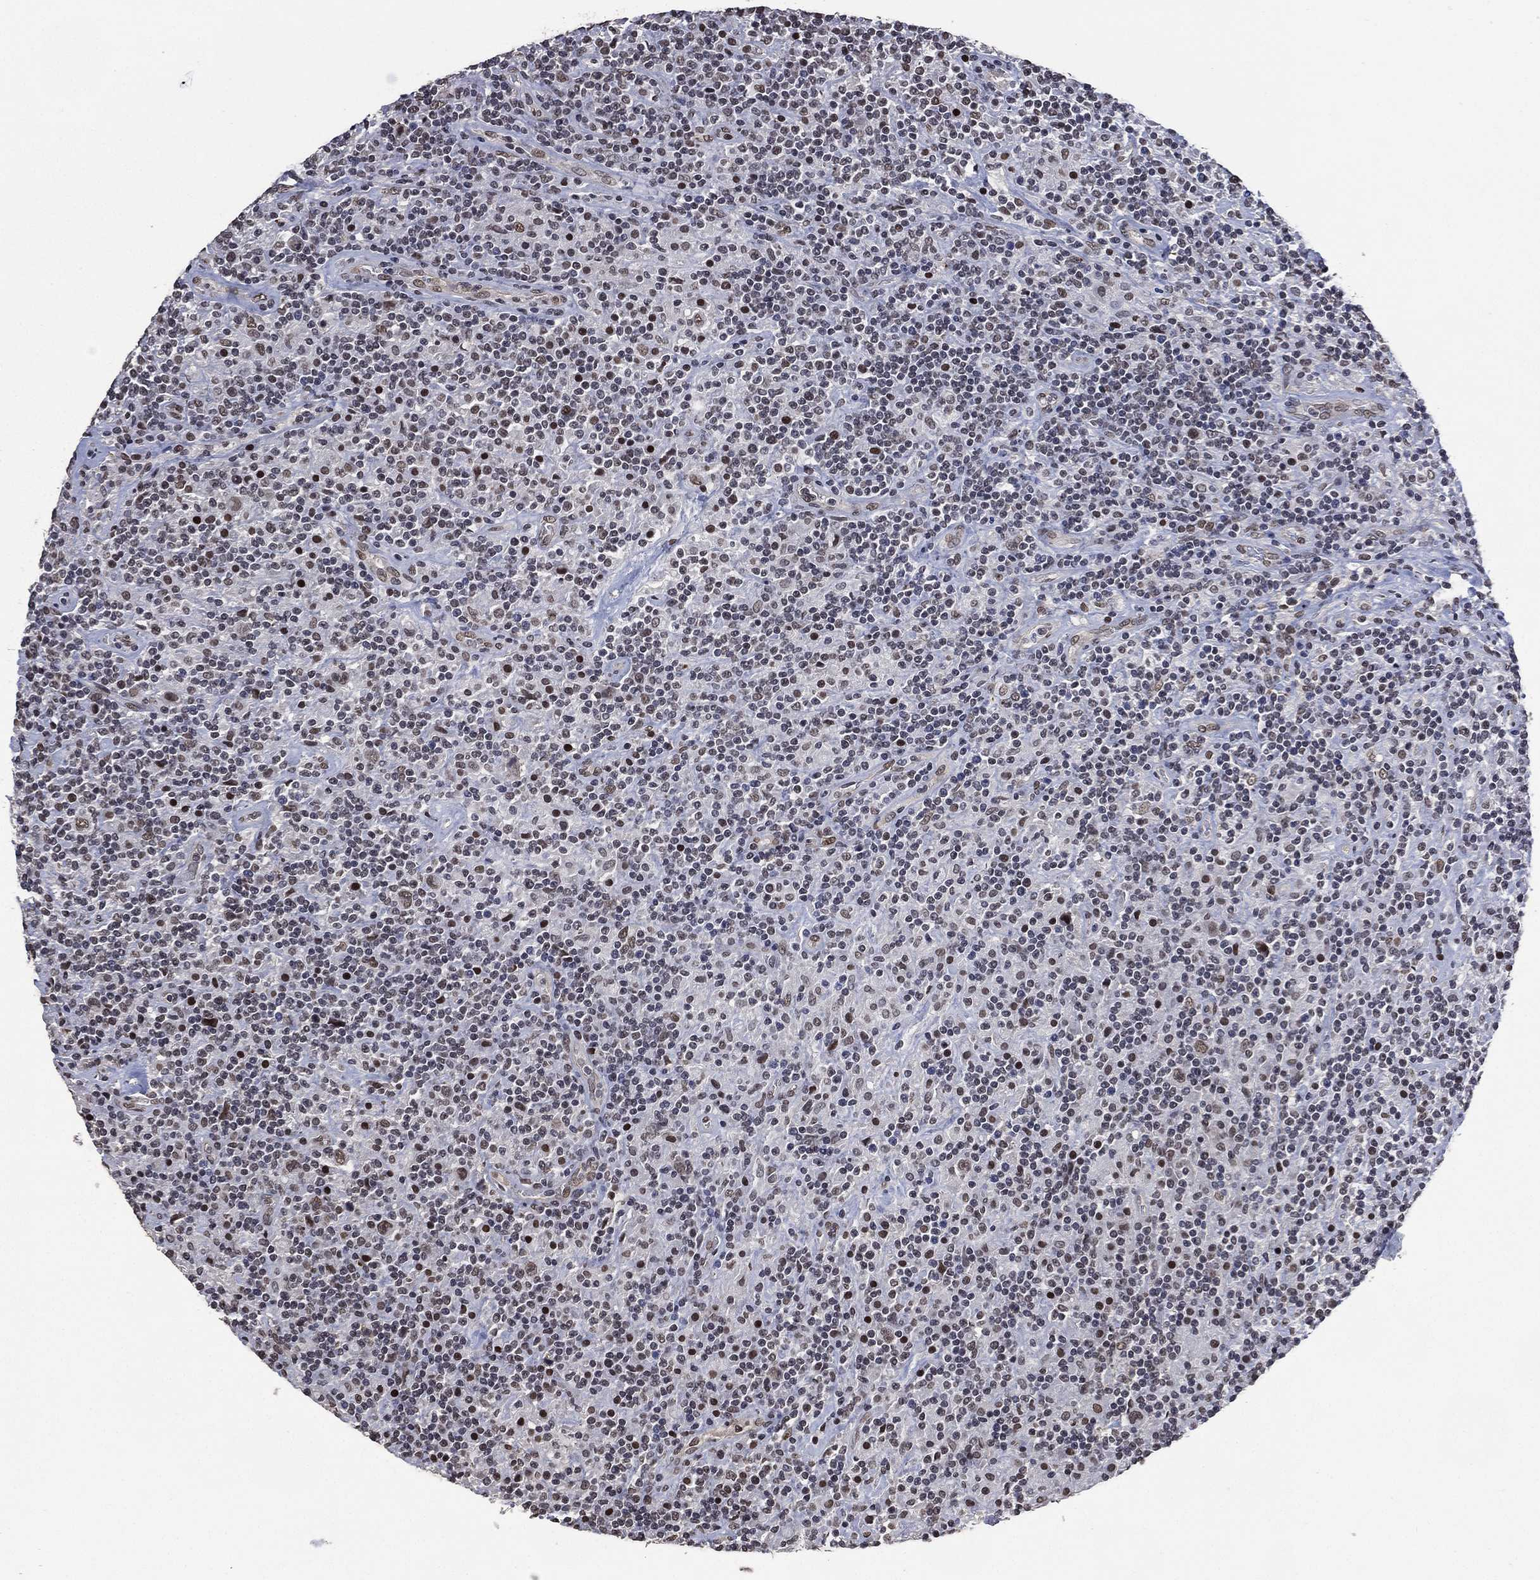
{"staining": {"intensity": "weak", "quantity": "<25%", "location": "nuclear"}, "tissue": "lymphoma", "cell_type": "Tumor cells", "image_type": "cancer", "snomed": [{"axis": "morphology", "description": "Hodgkin's disease, NOS"}, {"axis": "topography", "description": "Lymph node"}], "caption": "There is no significant staining in tumor cells of Hodgkin's disease.", "gene": "EHMT1", "patient": {"sex": "male", "age": 70}}